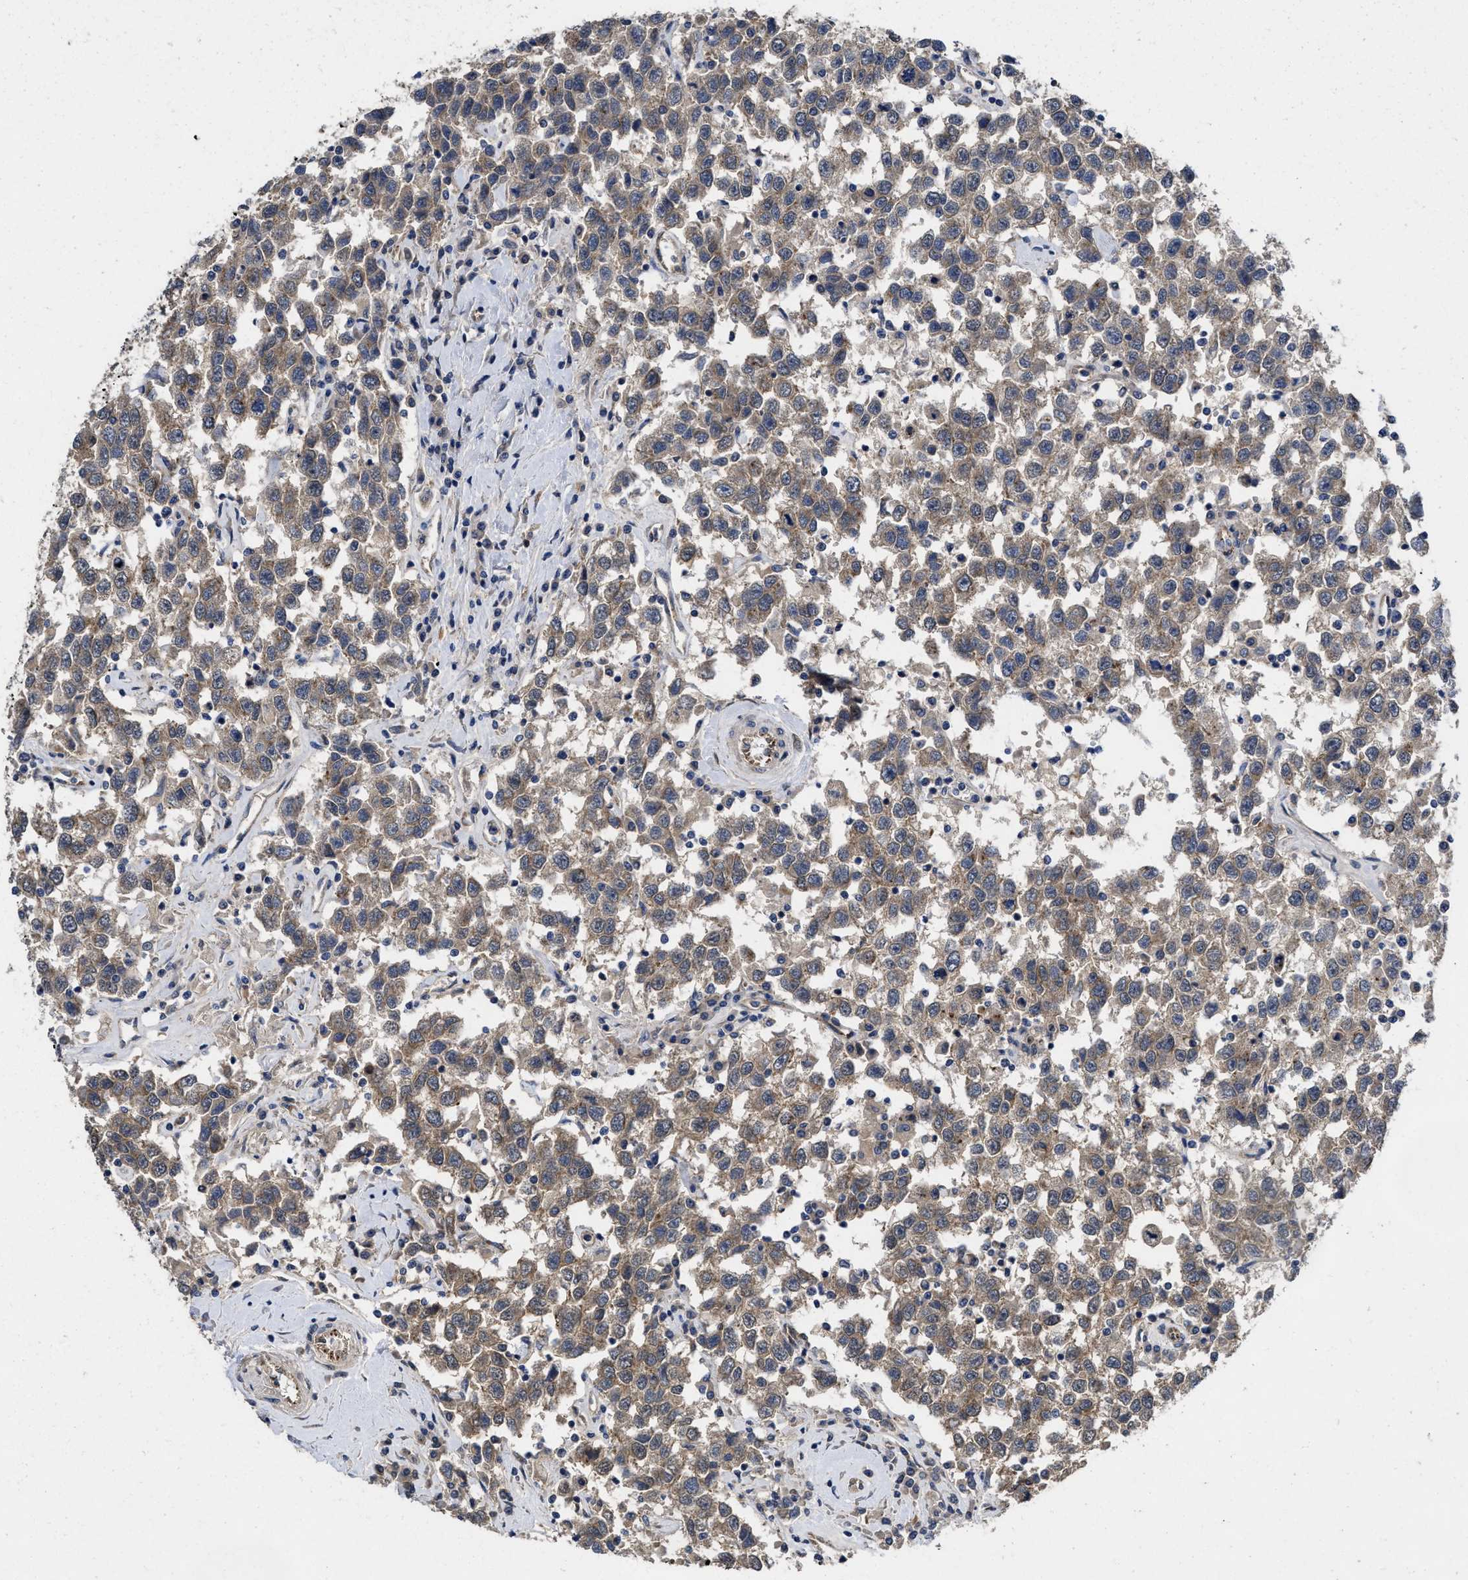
{"staining": {"intensity": "weak", "quantity": ">75%", "location": "cytoplasmic/membranous"}, "tissue": "testis cancer", "cell_type": "Tumor cells", "image_type": "cancer", "snomed": [{"axis": "morphology", "description": "Seminoma, NOS"}, {"axis": "topography", "description": "Testis"}], "caption": "Protein staining of testis seminoma tissue shows weak cytoplasmic/membranous positivity in about >75% of tumor cells.", "gene": "PKD2", "patient": {"sex": "male", "age": 41}}